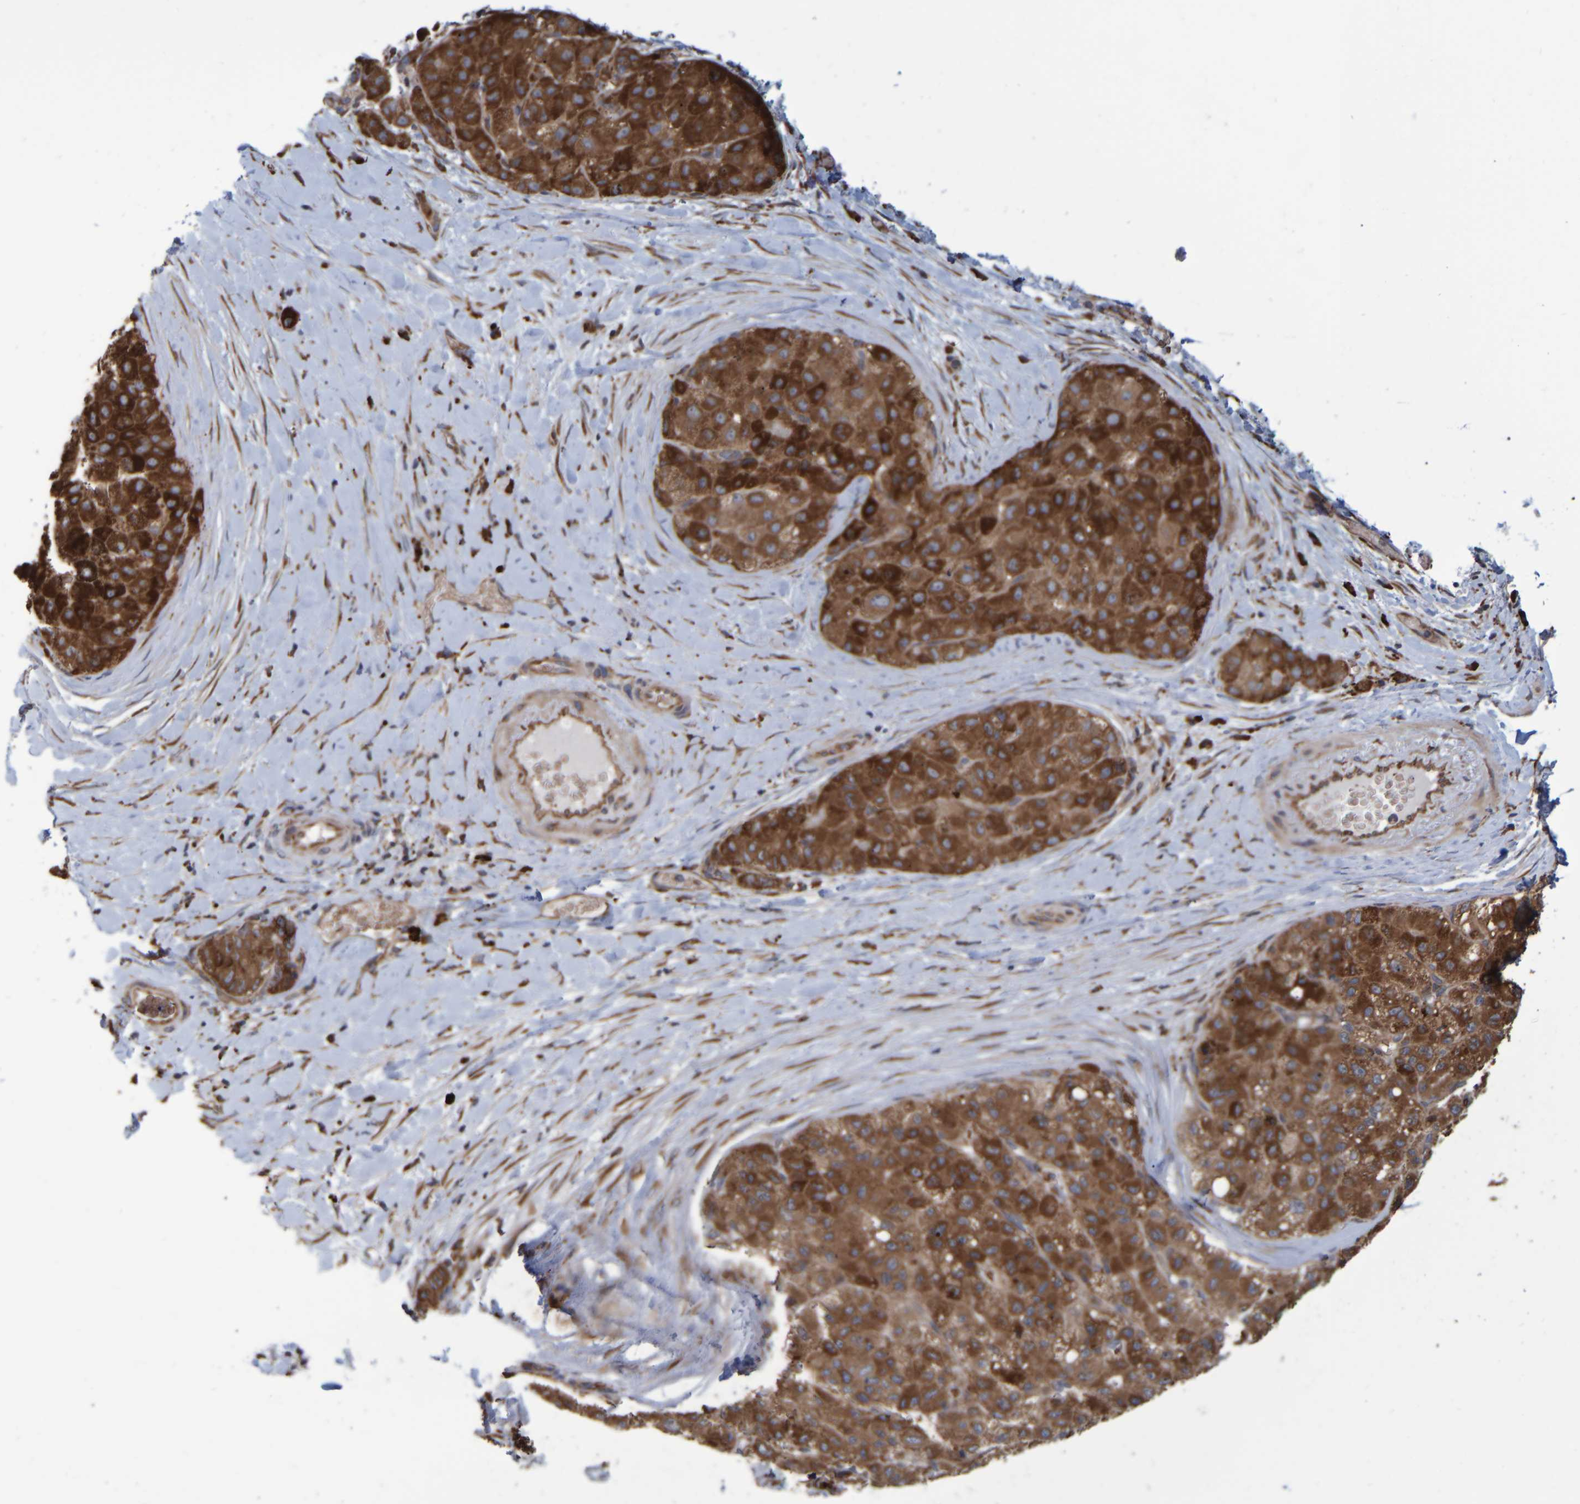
{"staining": {"intensity": "strong", "quantity": ">75%", "location": "cytoplasmic/membranous"}, "tissue": "liver cancer", "cell_type": "Tumor cells", "image_type": "cancer", "snomed": [{"axis": "morphology", "description": "Carcinoma, Hepatocellular, NOS"}, {"axis": "topography", "description": "Liver"}], "caption": "This image displays IHC staining of human liver cancer, with high strong cytoplasmic/membranous positivity in about >75% of tumor cells.", "gene": "SPAG5", "patient": {"sex": "male", "age": 80}}